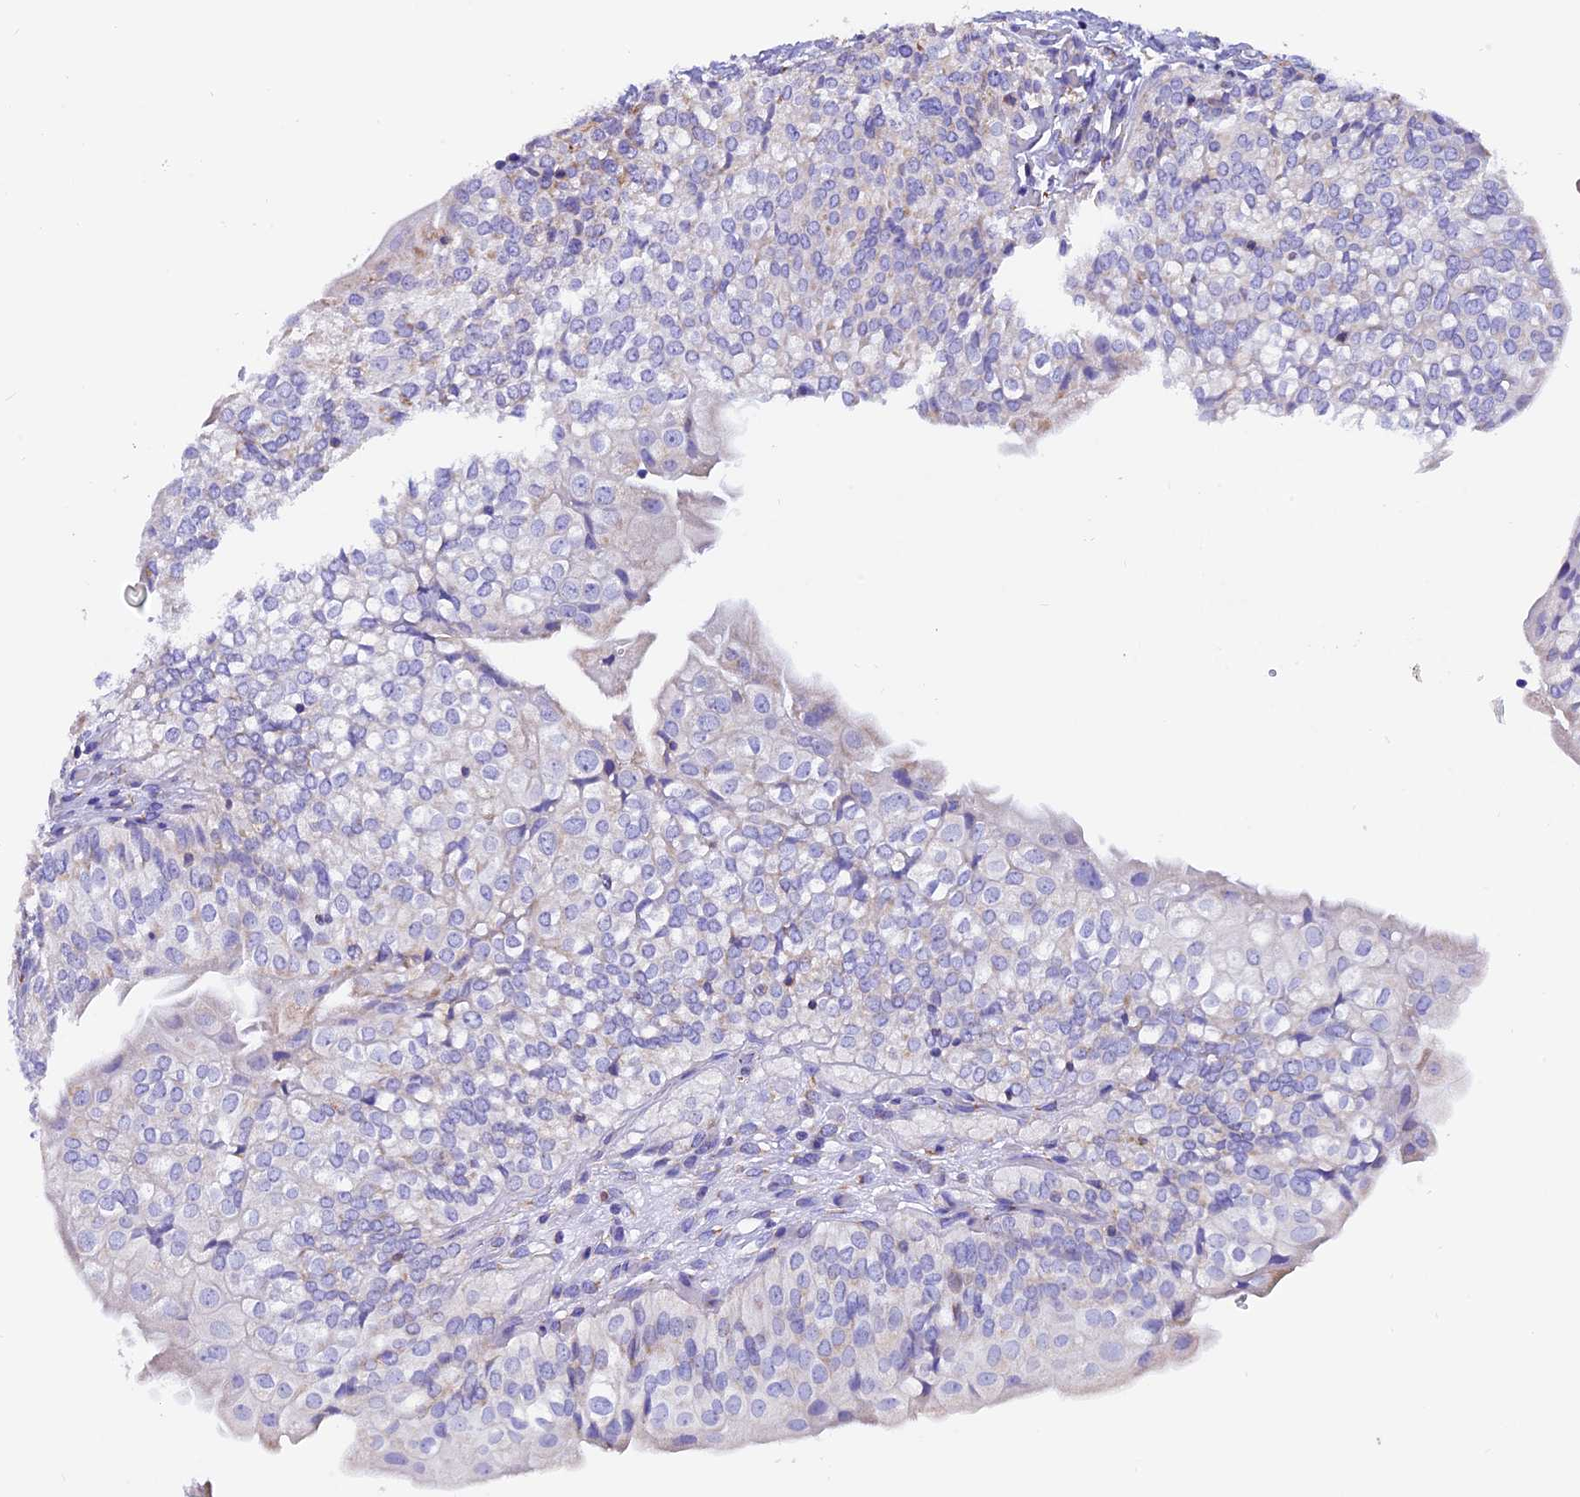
{"staining": {"intensity": "weak", "quantity": "<25%", "location": "cytoplasmic/membranous"}, "tissue": "urinary bladder", "cell_type": "Urothelial cells", "image_type": "normal", "snomed": [{"axis": "morphology", "description": "Normal tissue, NOS"}, {"axis": "topography", "description": "Urinary bladder"}], "caption": "DAB immunohistochemical staining of unremarkable urinary bladder demonstrates no significant expression in urothelial cells.", "gene": "SLC8B1", "patient": {"sex": "male", "age": 55}}